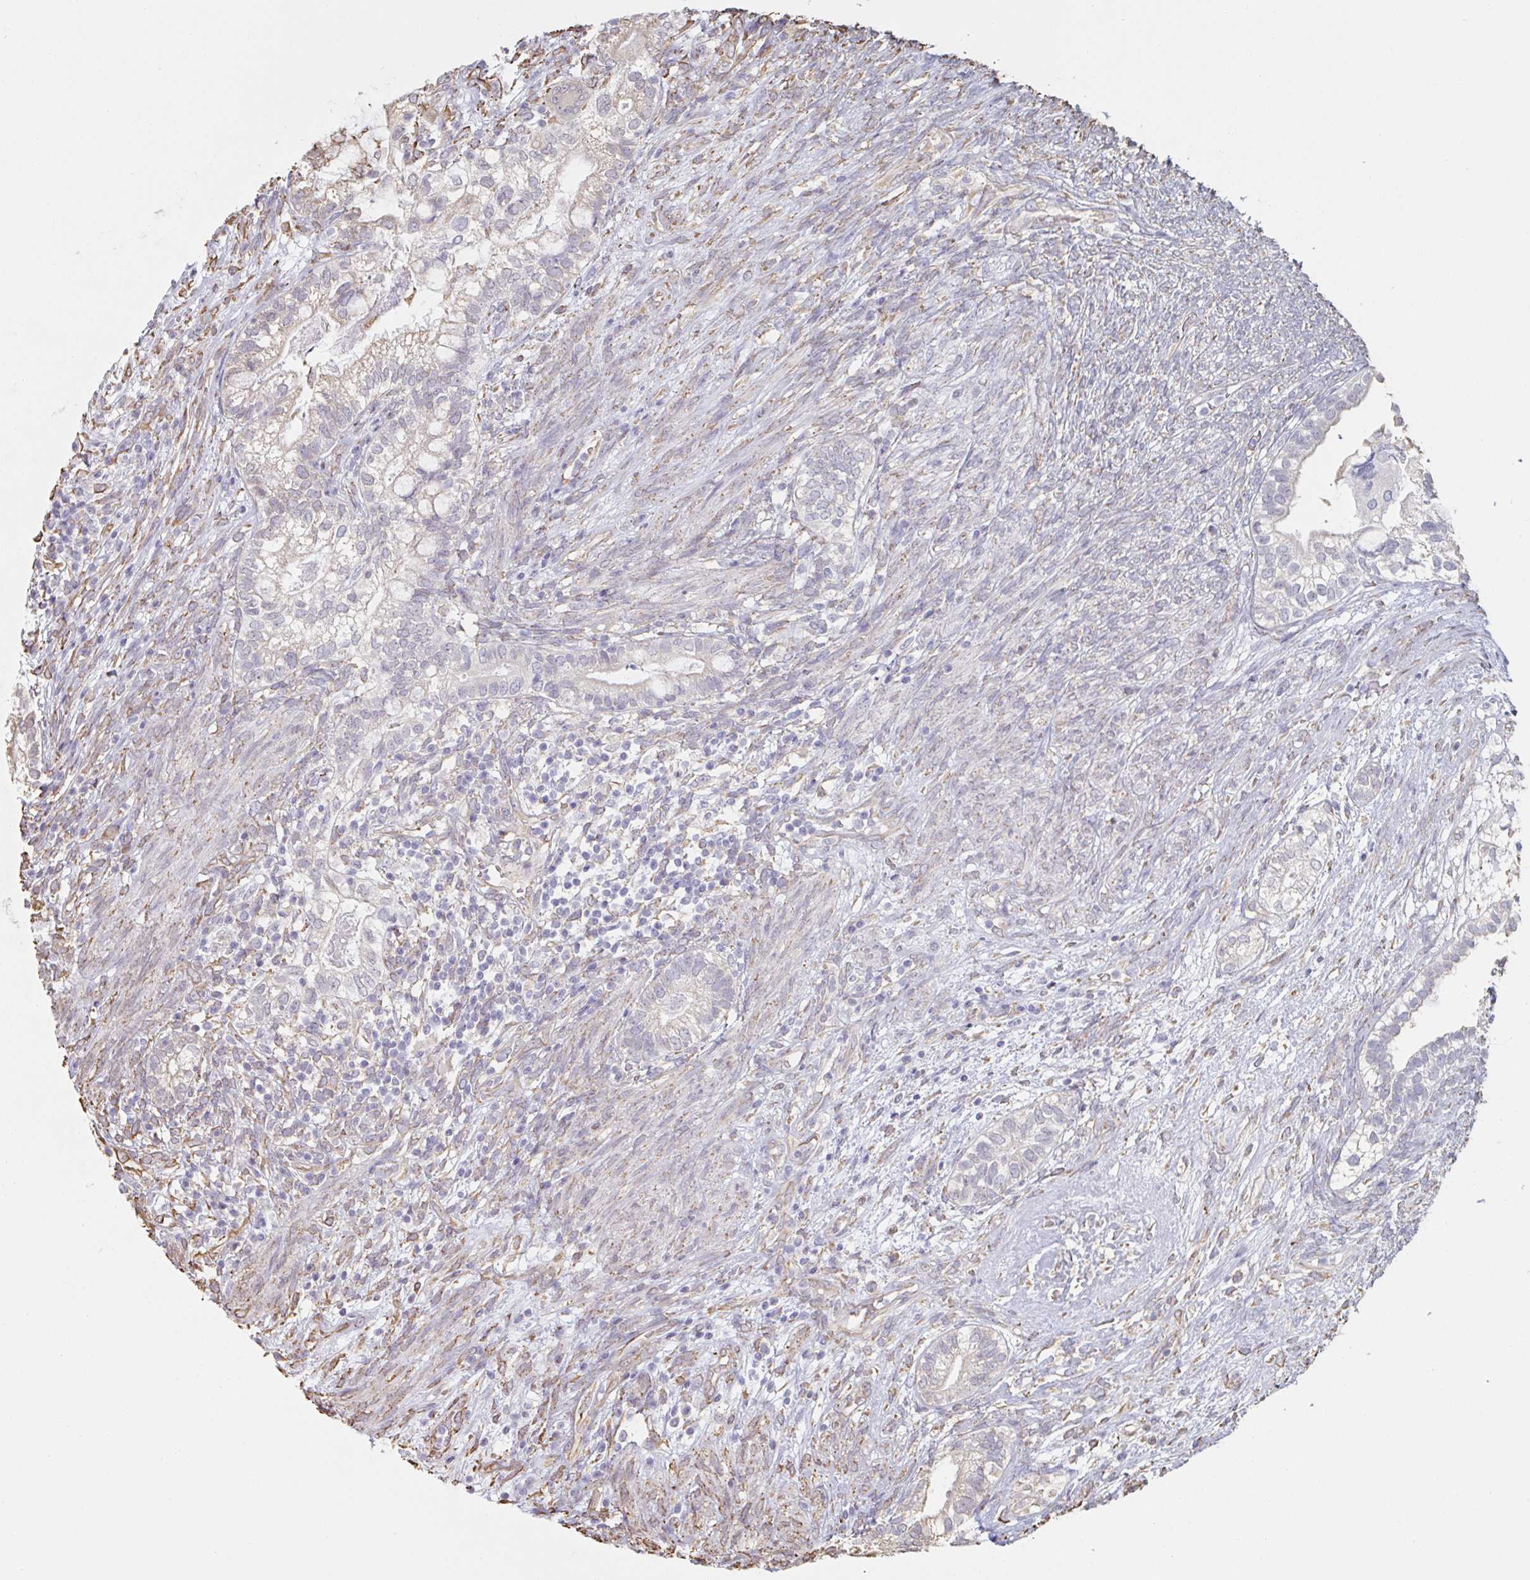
{"staining": {"intensity": "moderate", "quantity": "<25%", "location": "cytoplasmic/membranous"}, "tissue": "testis cancer", "cell_type": "Tumor cells", "image_type": "cancer", "snomed": [{"axis": "morphology", "description": "Seminoma, NOS"}, {"axis": "morphology", "description": "Carcinoma, Embryonal, NOS"}, {"axis": "topography", "description": "Testis"}], "caption": "The immunohistochemical stain labels moderate cytoplasmic/membranous expression in tumor cells of testis cancer (seminoma) tissue.", "gene": "RAB5IF", "patient": {"sex": "male", "age": 41}}